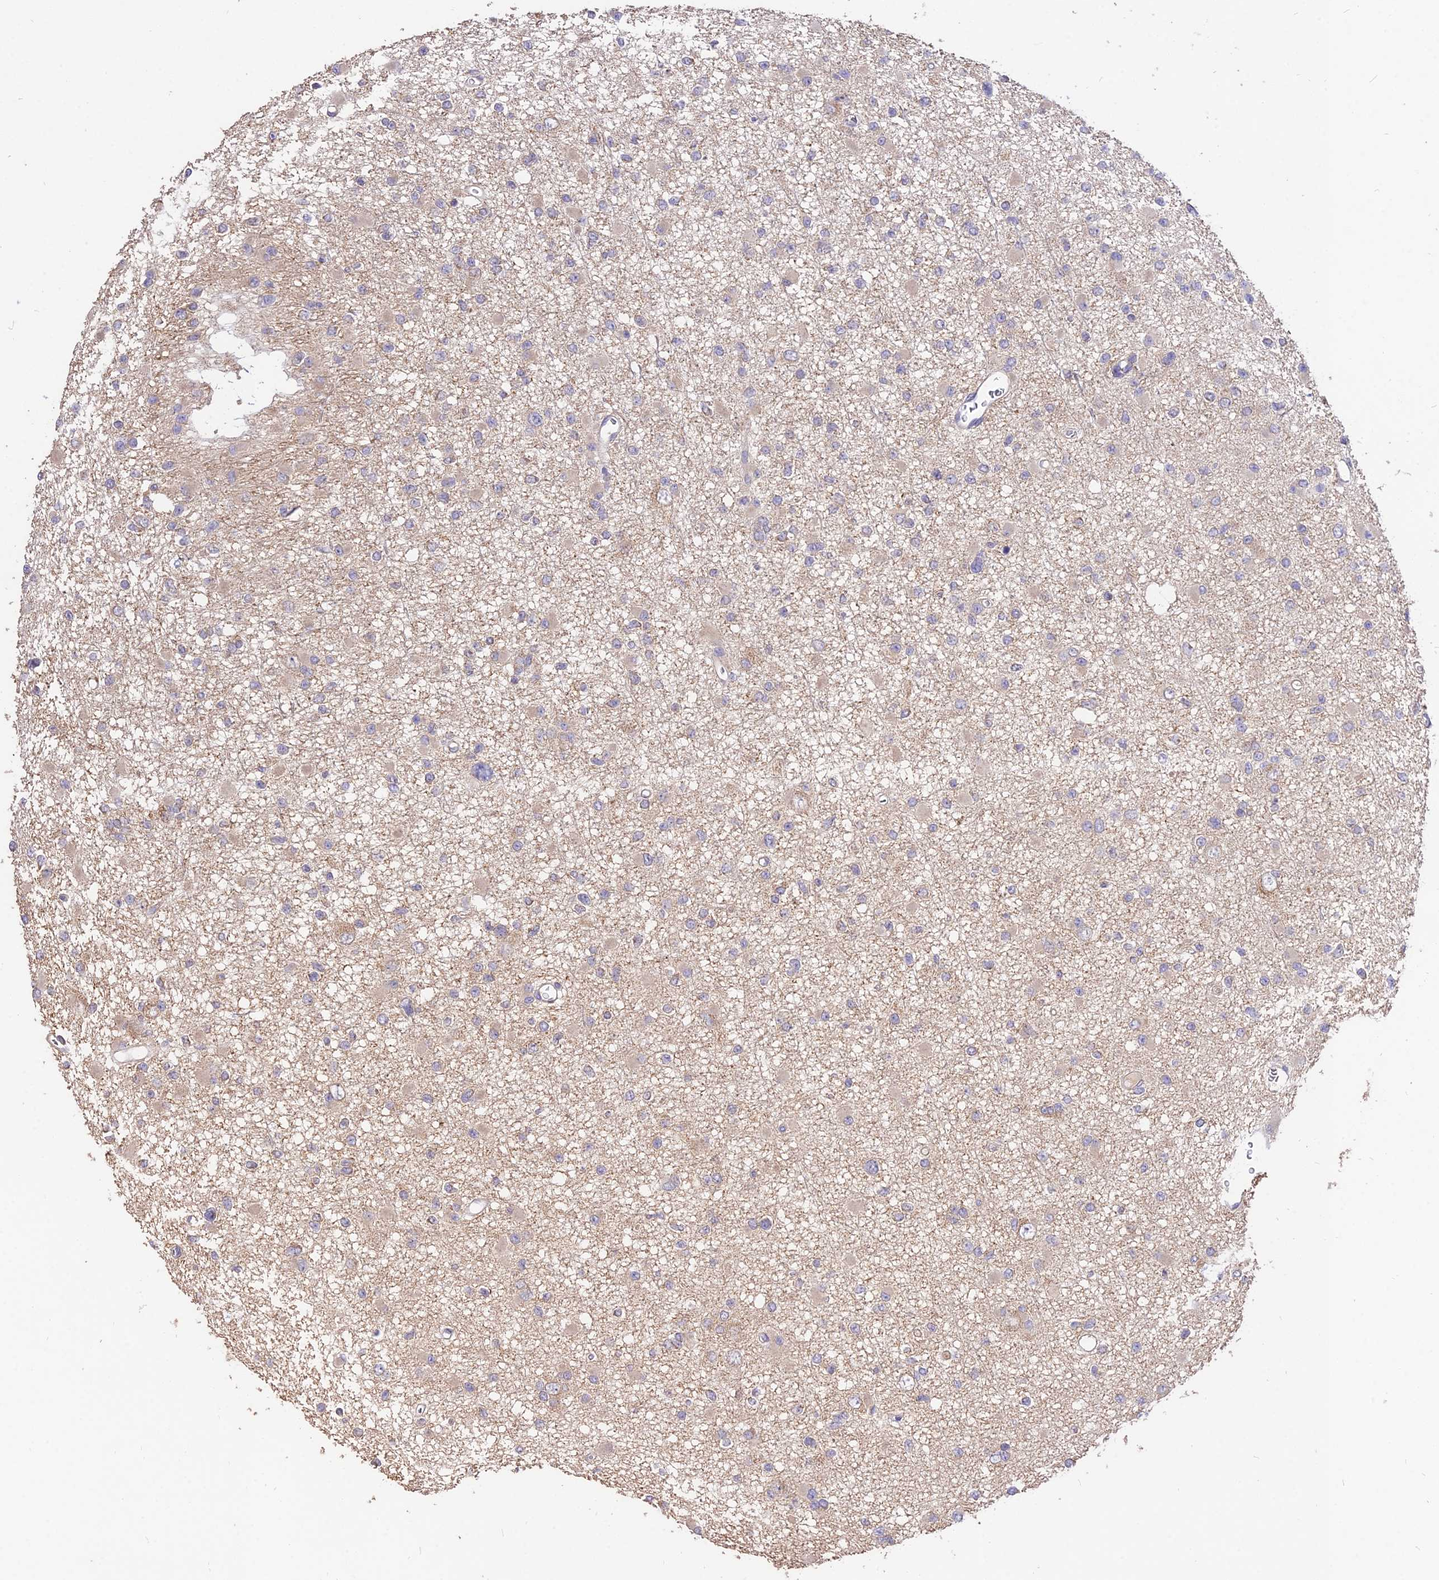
{"staining": {"intensity": "weak", "quantity": "<25%", "location": "cytoplasmic/membranous"}, "tissue": "glioma", "cell_type": "Tumor cells", "image_type": "cancer", "snomed": [{"axis": "morphology", "description": "Glioma, malignant, Low grade"}, {"axis": "topography", "description": "Brain"}], "caption": "Tumor cells are negative for protein expression in human glioma.", "gene": "SDHD", "patient": {"sex": "female", "age": 22}}